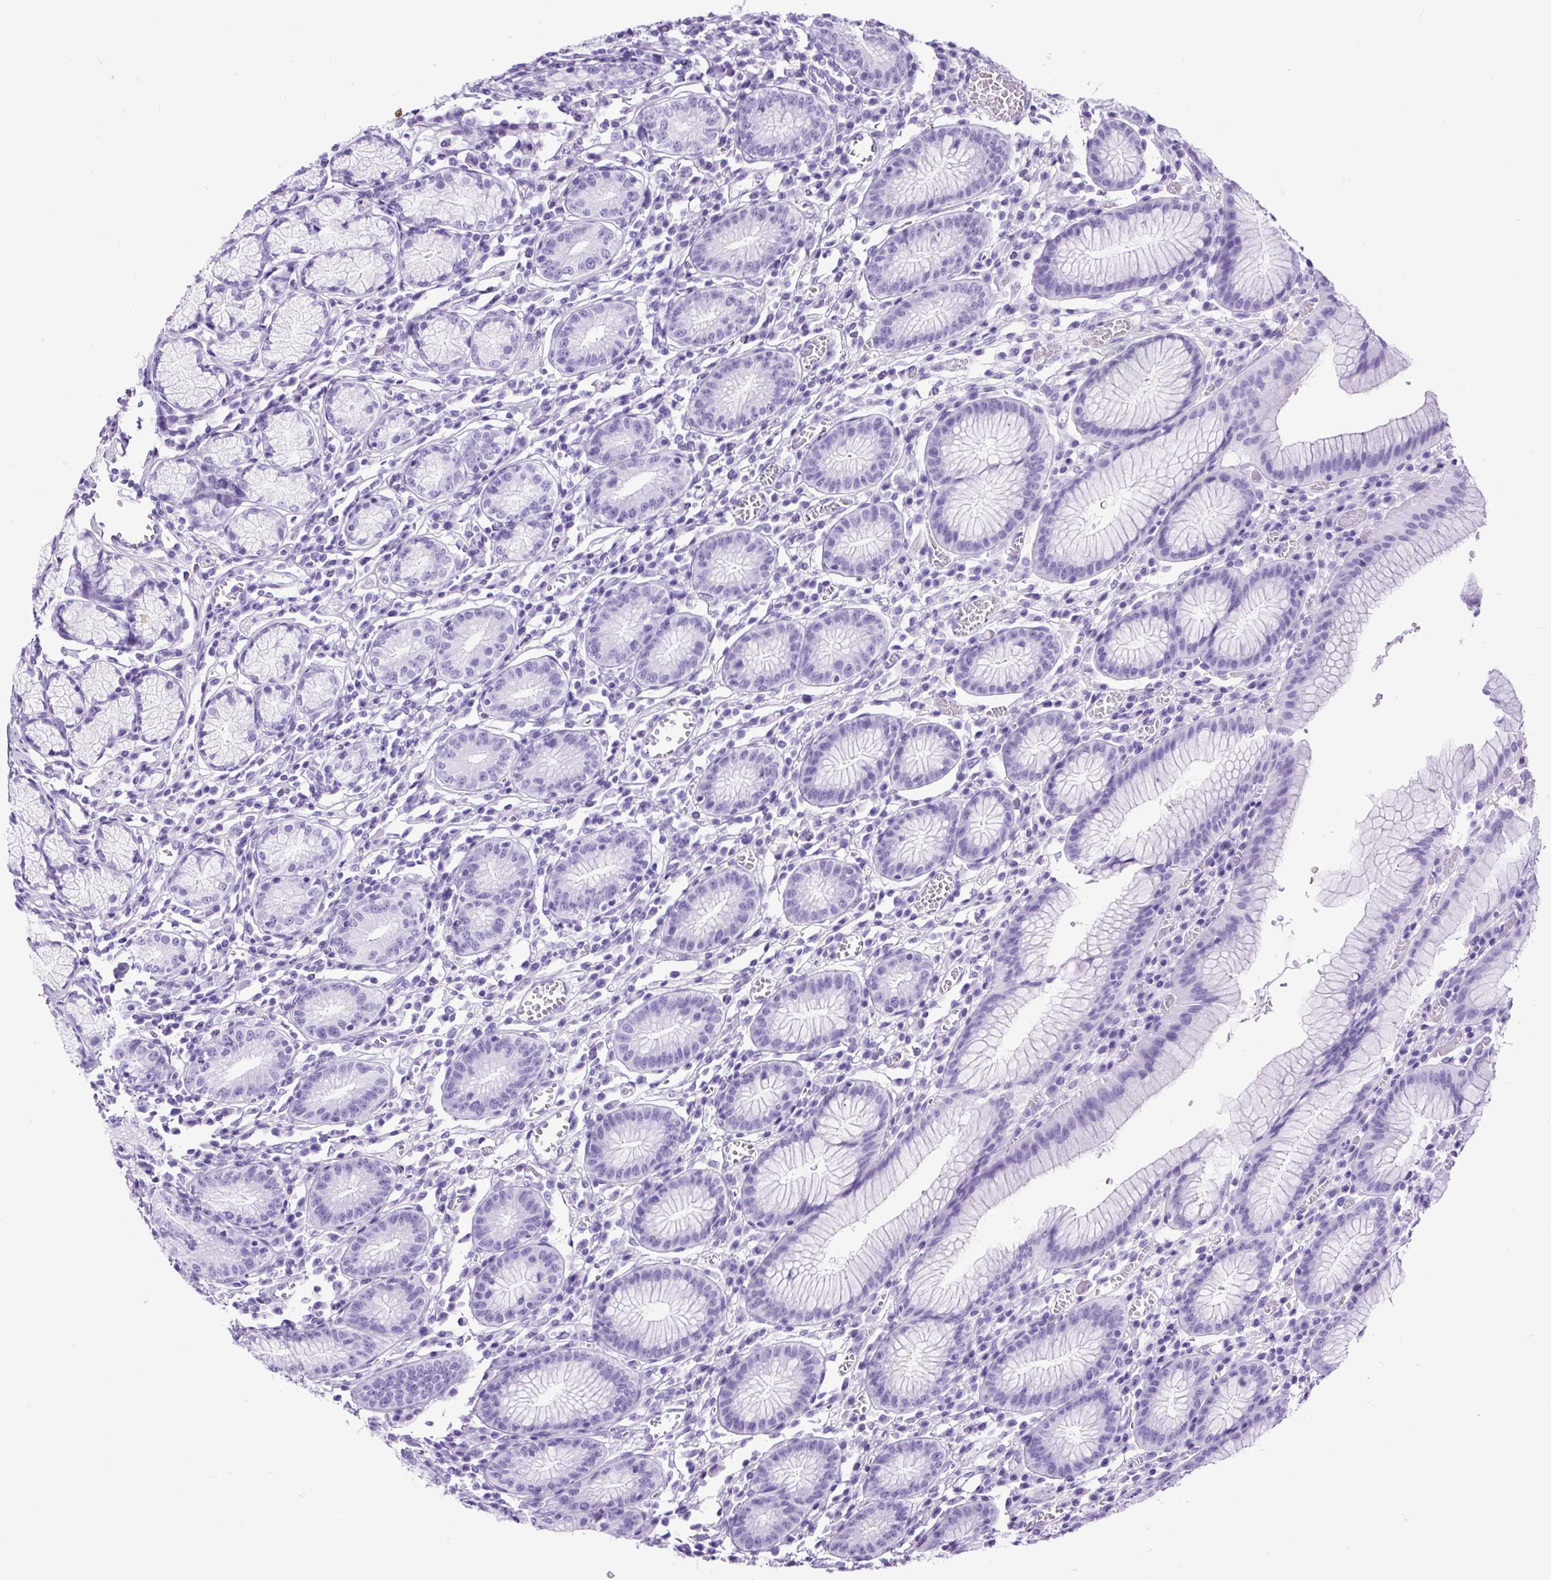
{"staining": {"intensity": "negative", "quantity": "none", "location": "none"}, "tissue": "stomach", "cell_type": "Glandular cells", "image_type": "normal", "snomed": [{"axis": "morphology", "description": "Normal tissue, NOS"}, {"axis": "topography", "description": "Stomach"}], "caption": "A high-resolution micrograph shows immunohistochemistry staining of normal stomach, which exhibits no significant positivity in glandular cells. Brightfield microscopy of immunohistochemistry (IHC) stained with DAB (brown) and hematoxylin (blue), captured at high magnification.", "gene": "CEL", "patient": {"sex": "male", "age": 55}}